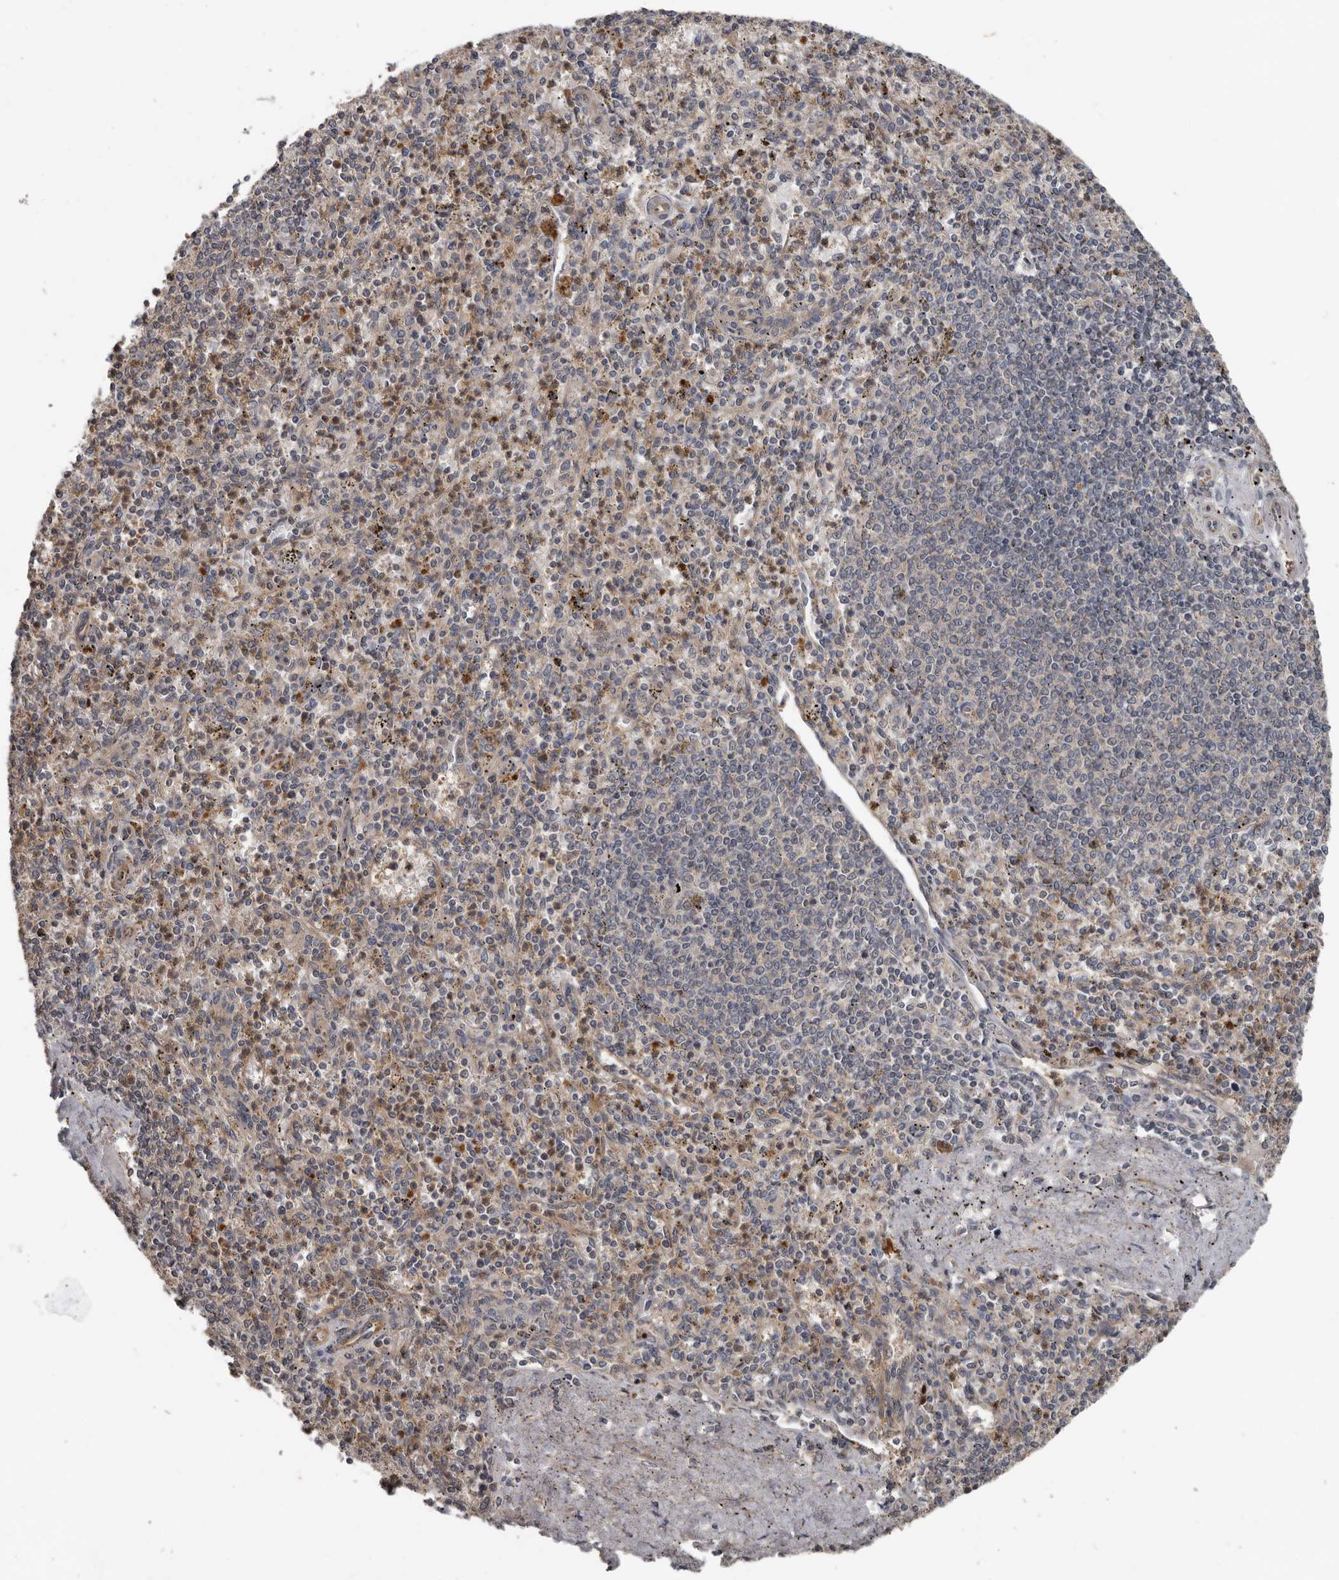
{"staining": {"intensity": "weak", "quantity": "25%-75%", "location": "cytoplasmic/membranous"}, "tissue": "spleen", "cell_type": "Cells in red pulp", "image_type": "normal", "snomed": [{"axis": "morphology", "description": "Normal tissue, NOS"}, {"axis": "topography", "description": "Spleen"}], "caption": "This micrograph exhibits benign spleen stained with immunohistochemistry to label a protein in brown. The cytoplasmic/membranous of cells in red pulp show weak positivity for the protein. Nuclei are counter-stained blue.", "gene": "DNAJB4", "patient": {"sex": "male", "age": 72}}